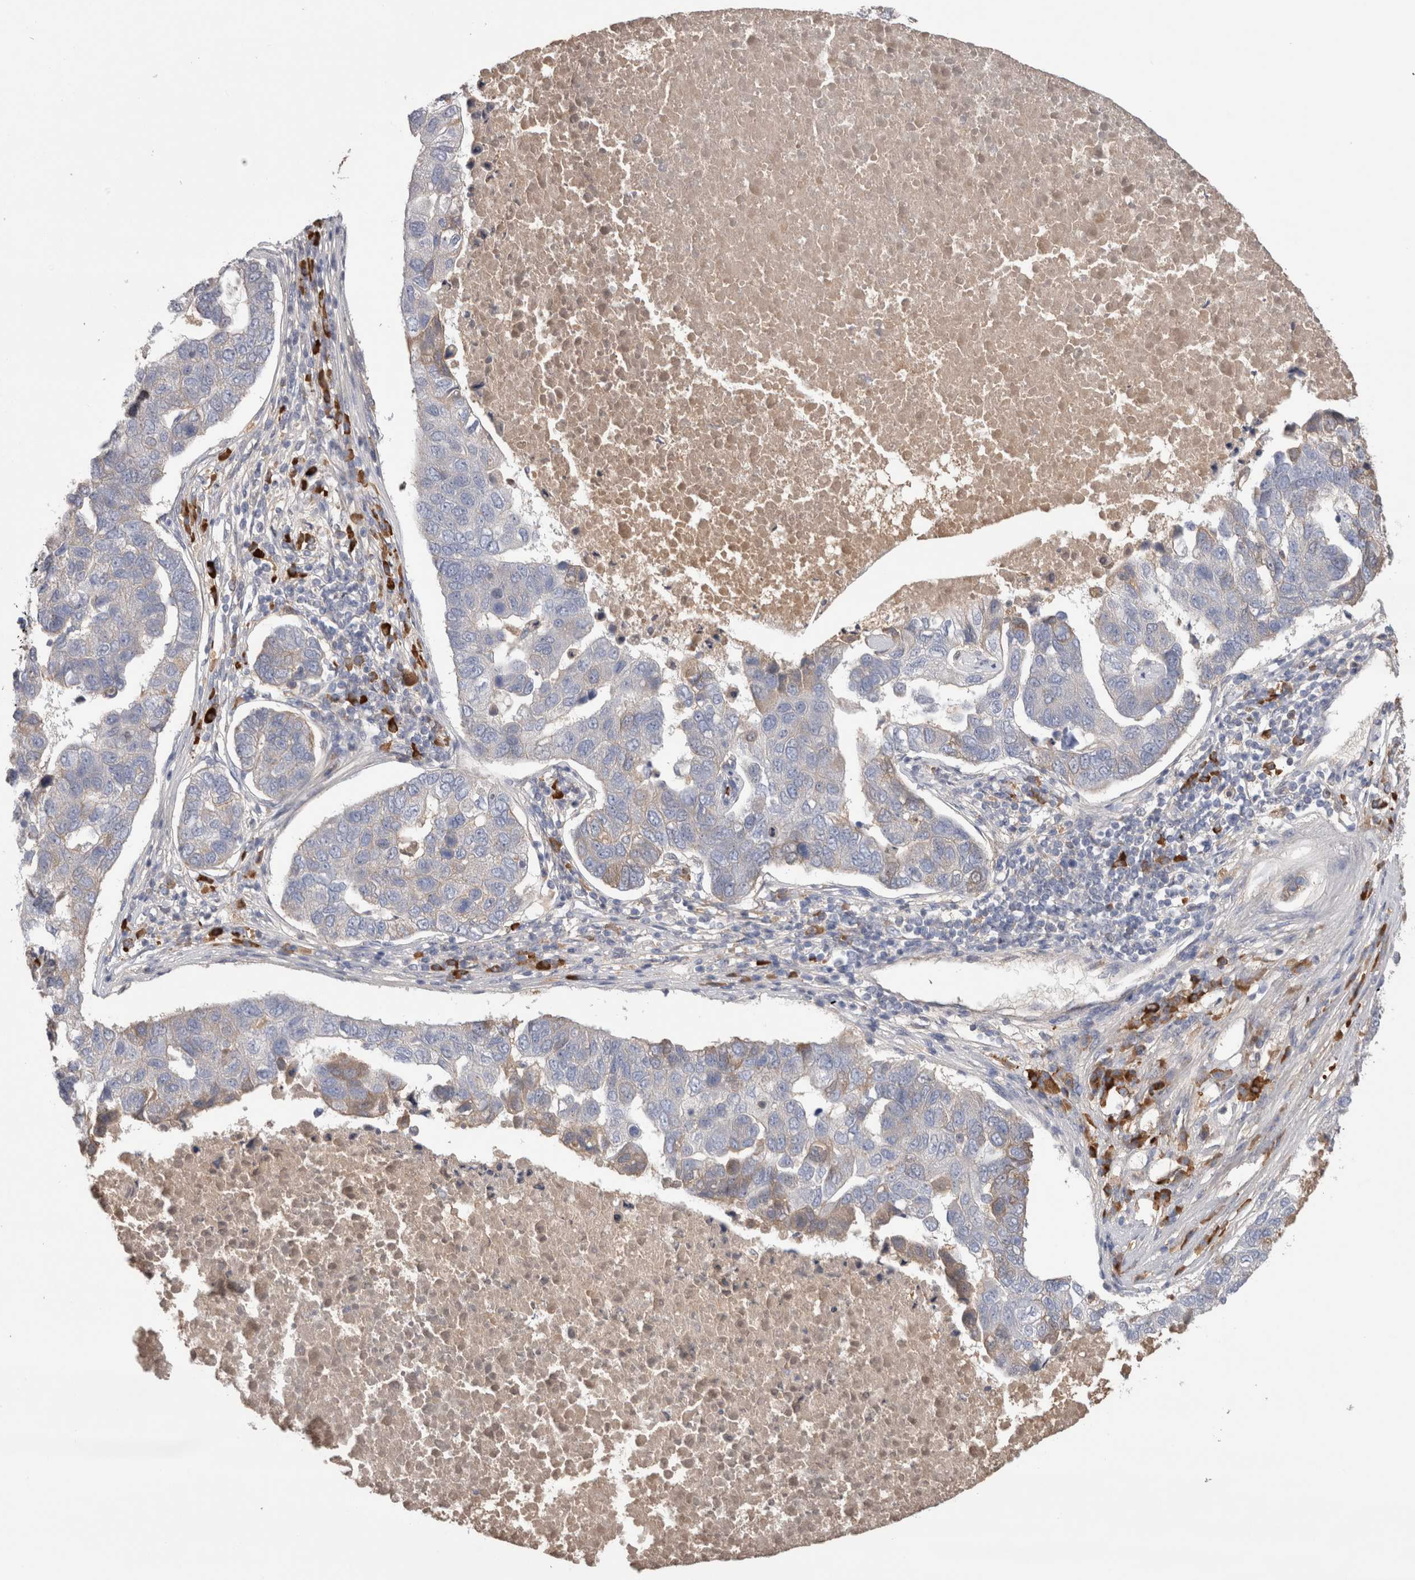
{"staining": {"intensity": "negative", "quantity": "none", "location": "none"}, "tissue": "pancreatic cancer", "cell_type": "Tumor cells", "image_type": "cancer", "snomed": [{"axis": "morphology", "description": "Adenocarcinoma, NOS"}, {"axis": "topography", "description": "Pancreas"}], "caption": "Tumor cells are negative for brown protein staining in pancreatic cancer.", "gene": "PPP3CC", "patient": {"sex": "female", "age": 61}}